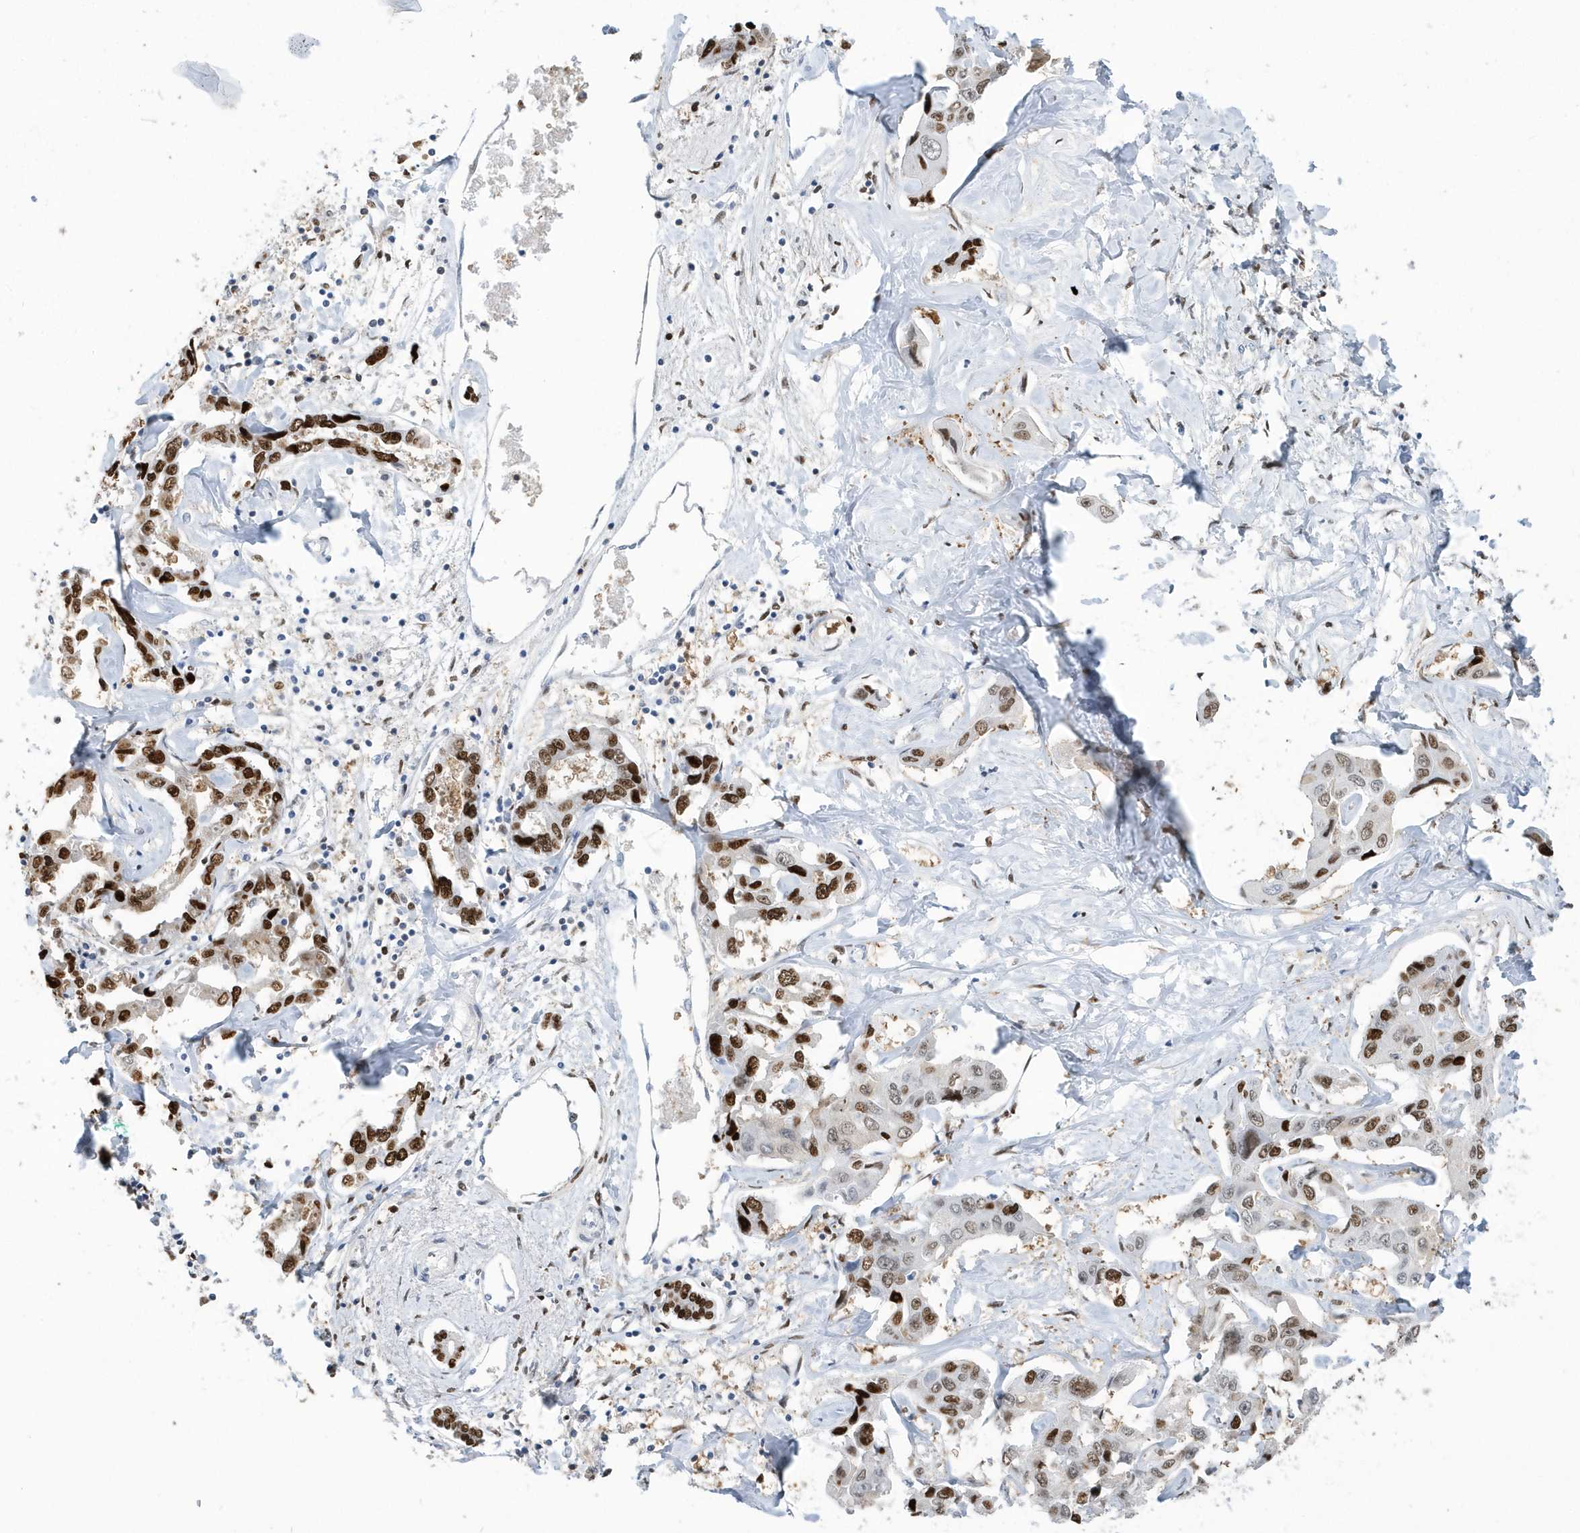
{"staining": {"intensity": "strong", "quantity": "25%-75%", "location": "nuclear"}, "tissue": "liver cancer", "cell_type": "Tumor cells", "image_type": "cancer", "snomed": [{"axis": "morphology", "description": "Cholangiocarcinoma"}, {"axis": "topography", "description": "Liver"}], "caption": "Tumor cells reveal strong nuclear positivity in about 25%-75% of cells in liver cancer.", "gene": "MACROH2A2", "patient": {"sex": "male", "age": 59}}